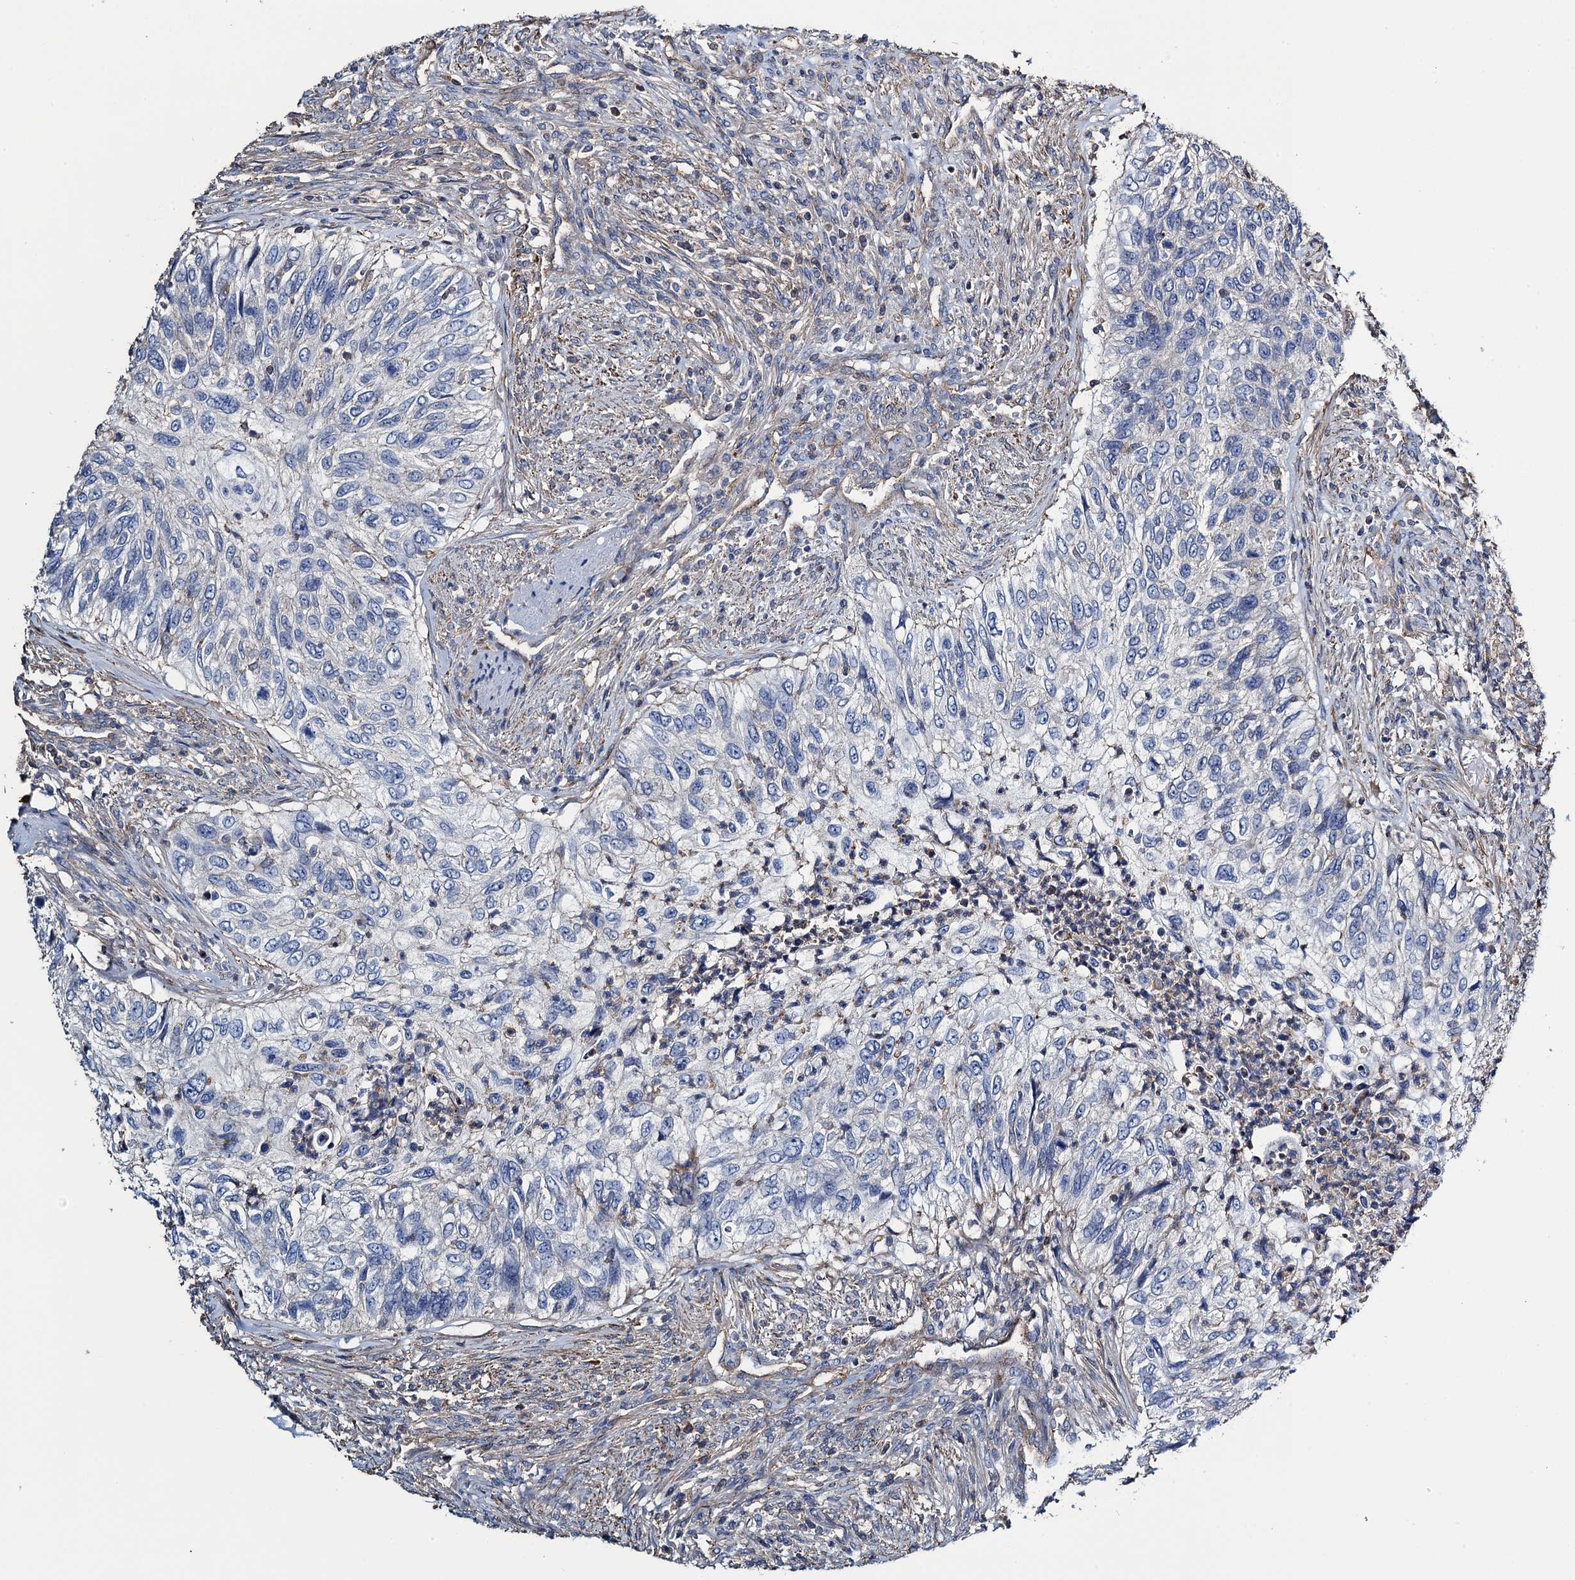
{"staining": {"intensity": "negative", "quantity": "none", "location": "none"}, "tissue": "urothelial cancer", "cell_type": "Tumor cells", "image_type": "cancer", "snomed": [{"axis": "morphology", "description": "Urothelial carcinoma, High grade"}, {"axis": "topography", "description": "Urinary bladder"}], "caption": "High magnification brightfield microscopy of urothelial carcinoma (high-grade) stained with DAB (brown) and counterstained with hematoxylin (blue): tumor cells show no significant staining.", "gene": "PROSER2", "patient": {"sex": "female", "age": 60}}